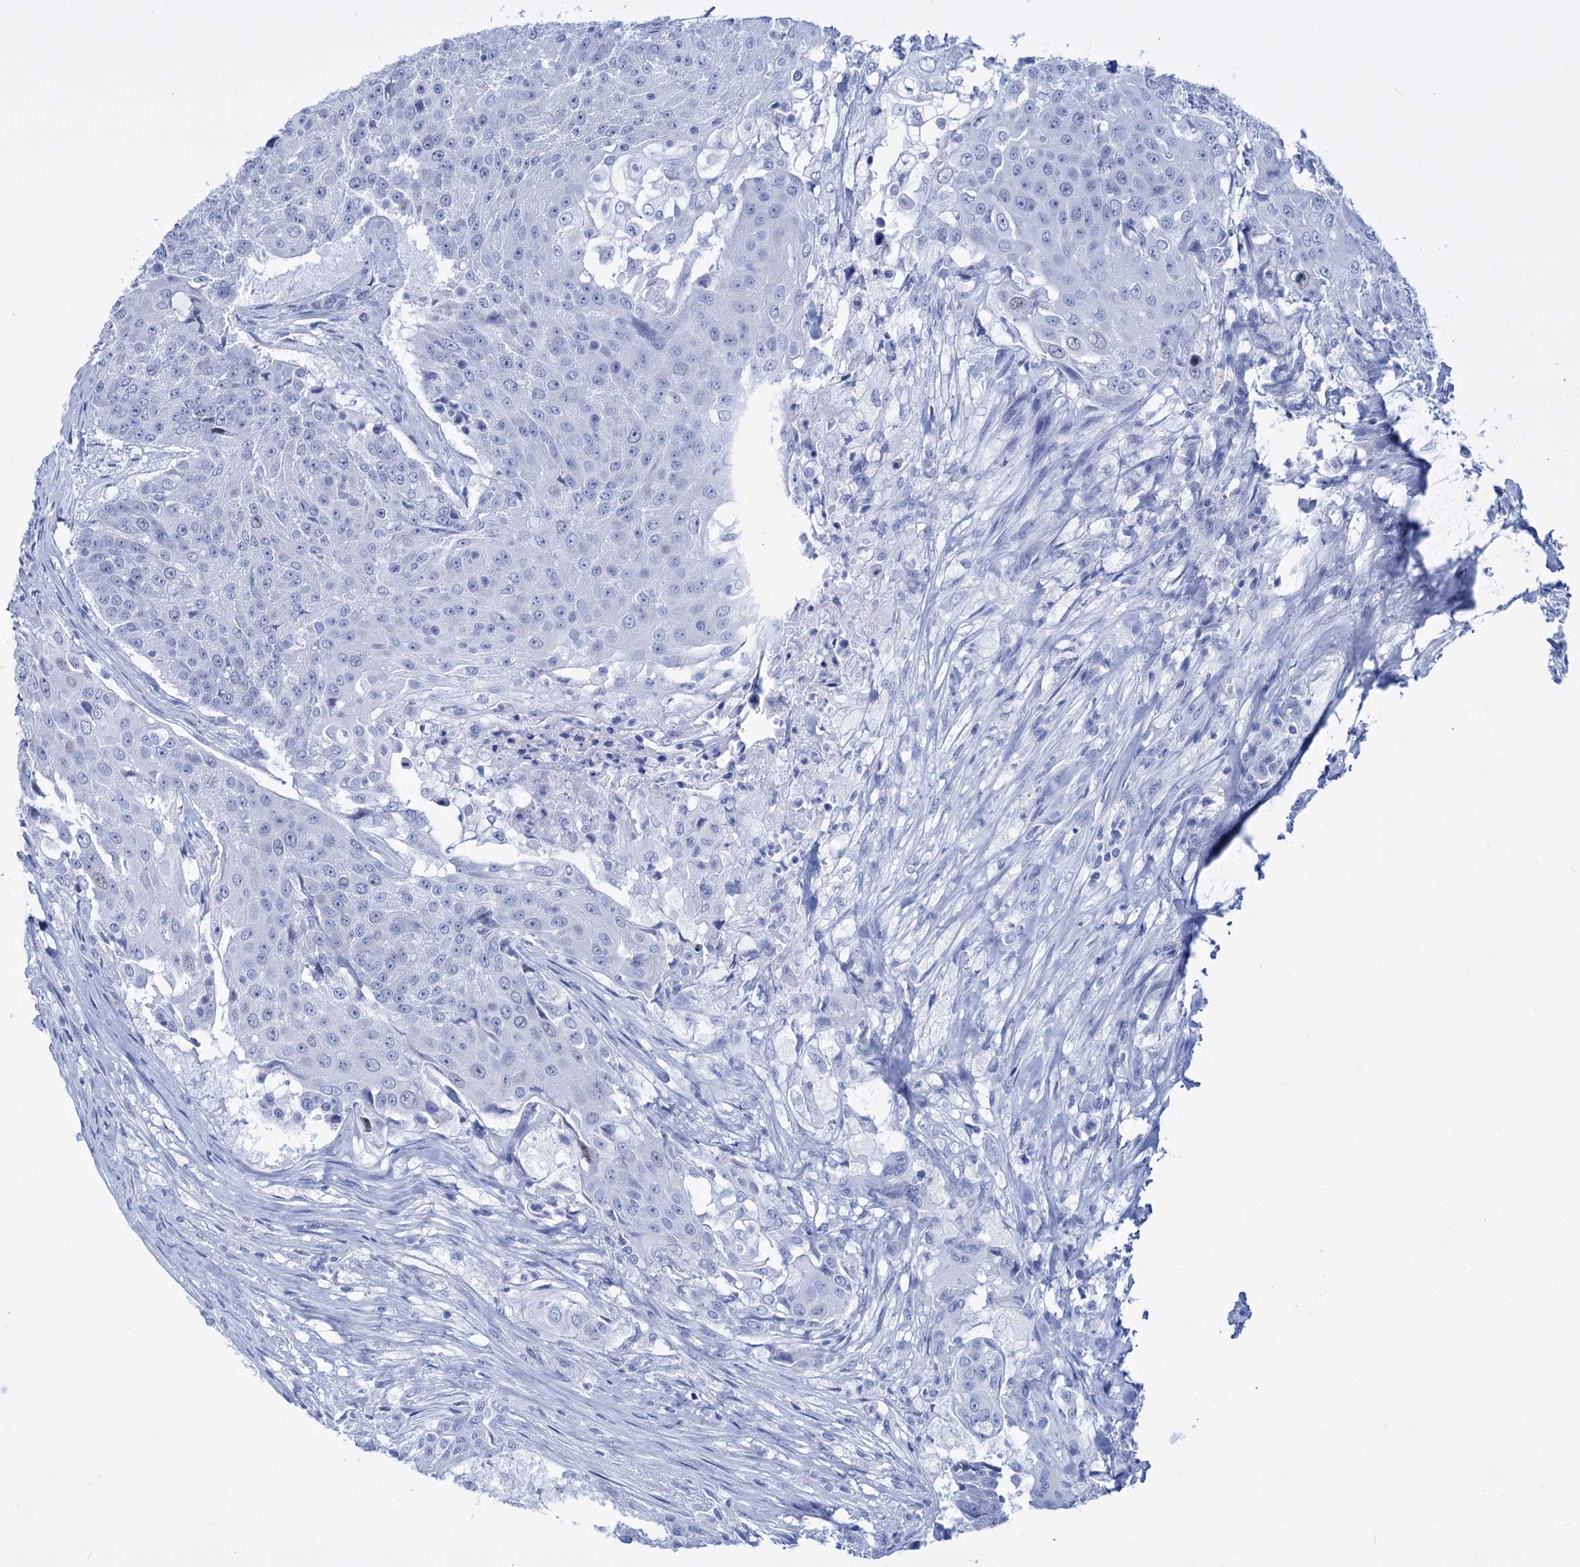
{"staining": {"intensity": "negative", "quantity": "none", "location": "none"}, "tissue": "urothelial cancer", "cell_type": "Tumor cells", "image_type": "cancer", "snomed": [{"axis": "morphology", "description": "Urothelial carcinoma, High grade"}, {"axis": "topography", "description": "Urinary bladder"}], "caption": "This is an immunohistochemistry (IHC) micrograph of urothelial cancer. There is no expression in tumor cells.", "gene": "FBXW12", "patient": {"sex": "female", "age": 63}}